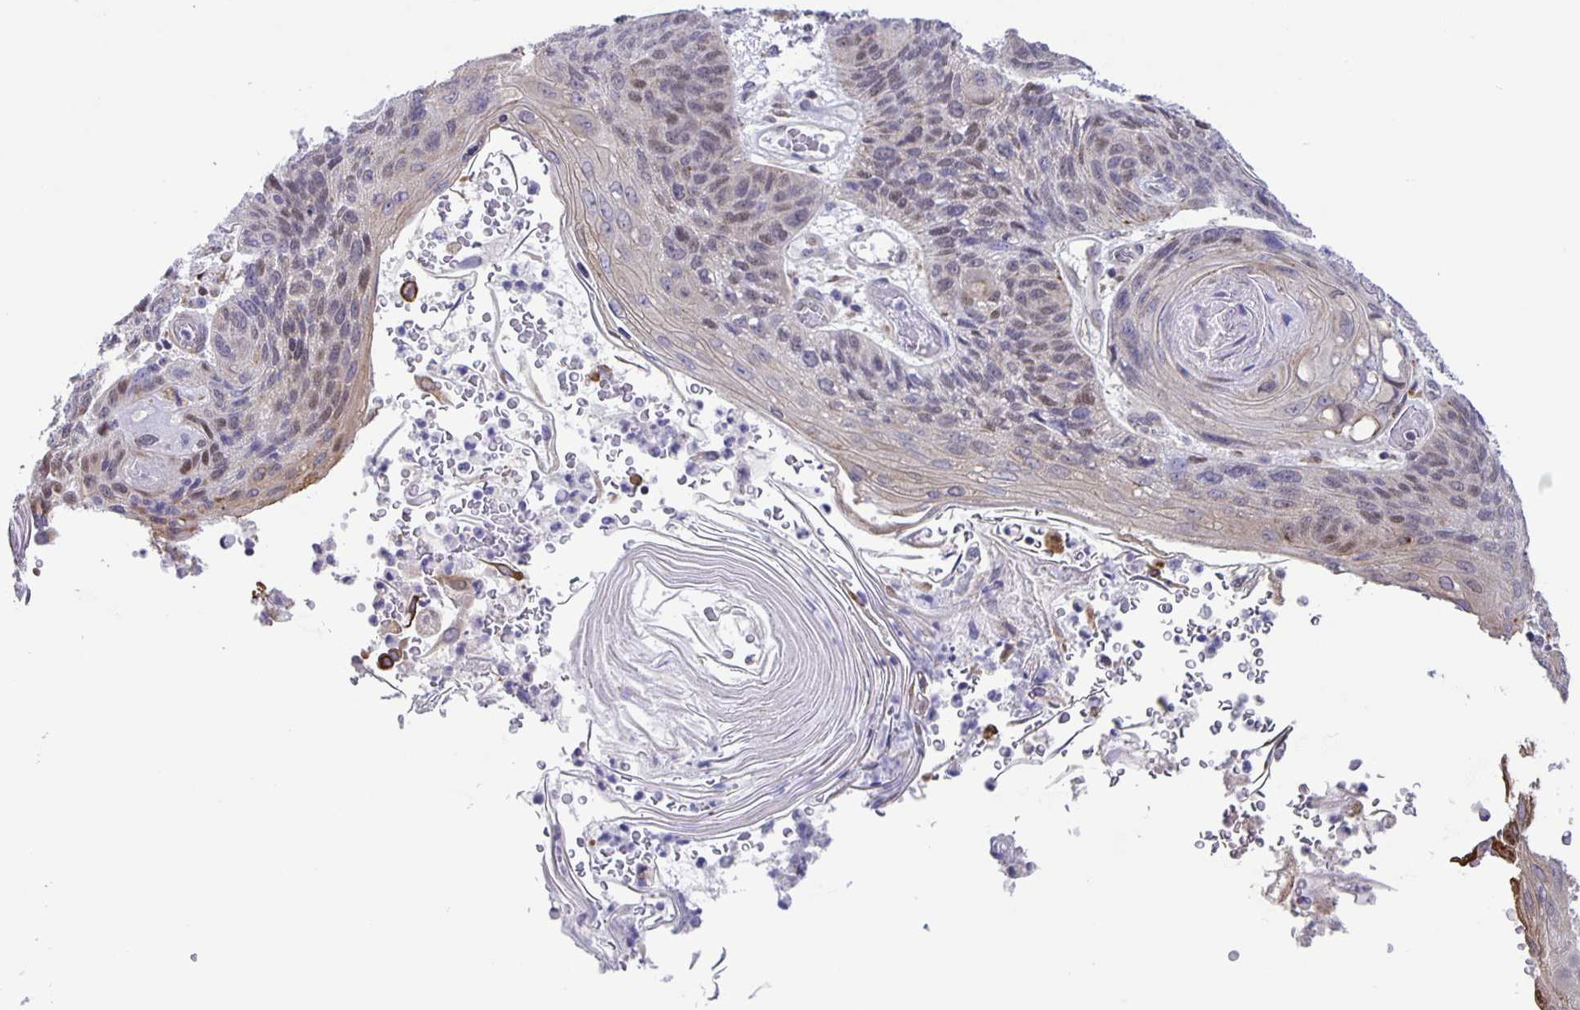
{"staining": {"intensity": "weak", "quantity": "<25%", "location": "nuclear"}, "tissue": "lung cancer", "cell_type": "Tumor cells", "image_type": "cancer", "snomed": [{"axis": "morphology", "description": "Squamous cell carcinoma, NOS"}, {"axis": "morphology", "description": "Squamous cell carcinoma, metastatic, NOS"}, {"axis": "topography", "description": "Lymph node"}, {"axis": "topography", "description": "Lung"}], "caption": "Immunohistochemistry (IHC) of human lung cancer (metastatic squamous cell carcinoma) displays no expression in tumor cells. (Immunohistochemistry, brightfield microscopy, high magnification).", "gene": "MAPK12", "patient": {"sex": "male", "age": 41}}